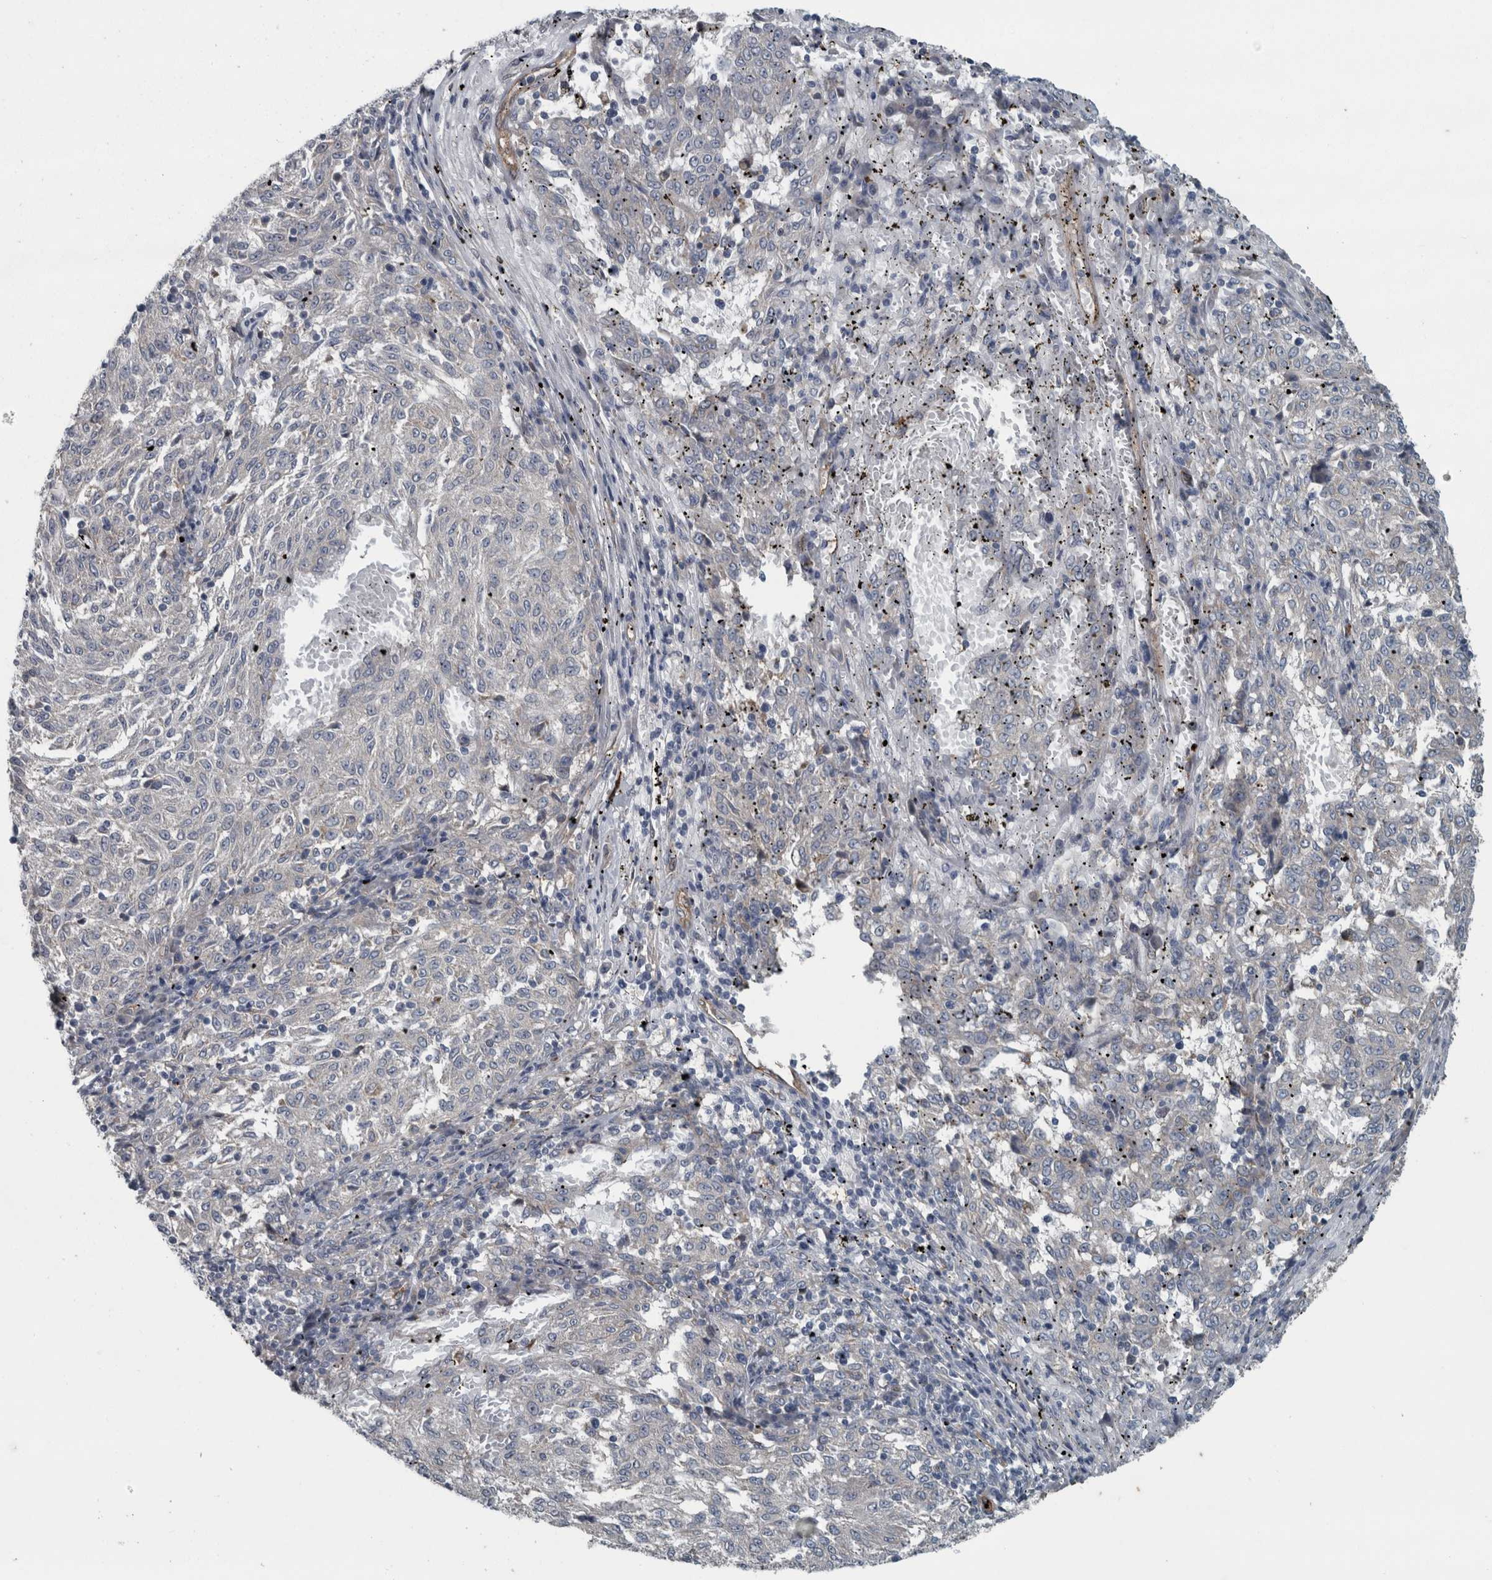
{"staining": {"intensity": "negative", "quantity": "none", "location": "none"}, "tissue": "melanoma", "cell_type": "Tumor cells", "image_type": "cancer", "snomed": [{"axis": "morphology", "description": "Malignant melanoma, NOS"}, {"axis": "topography", "description": "Skin"}], "caption": "Immunohistochemistry of human melanoma reveals no staining in tumor cells. (DAB (3,3'-diaminobenzidine) IHC with hematoxylin counter stain).", "gene": "EXOC8", "patient": {"sex": "female", "age": 72}}